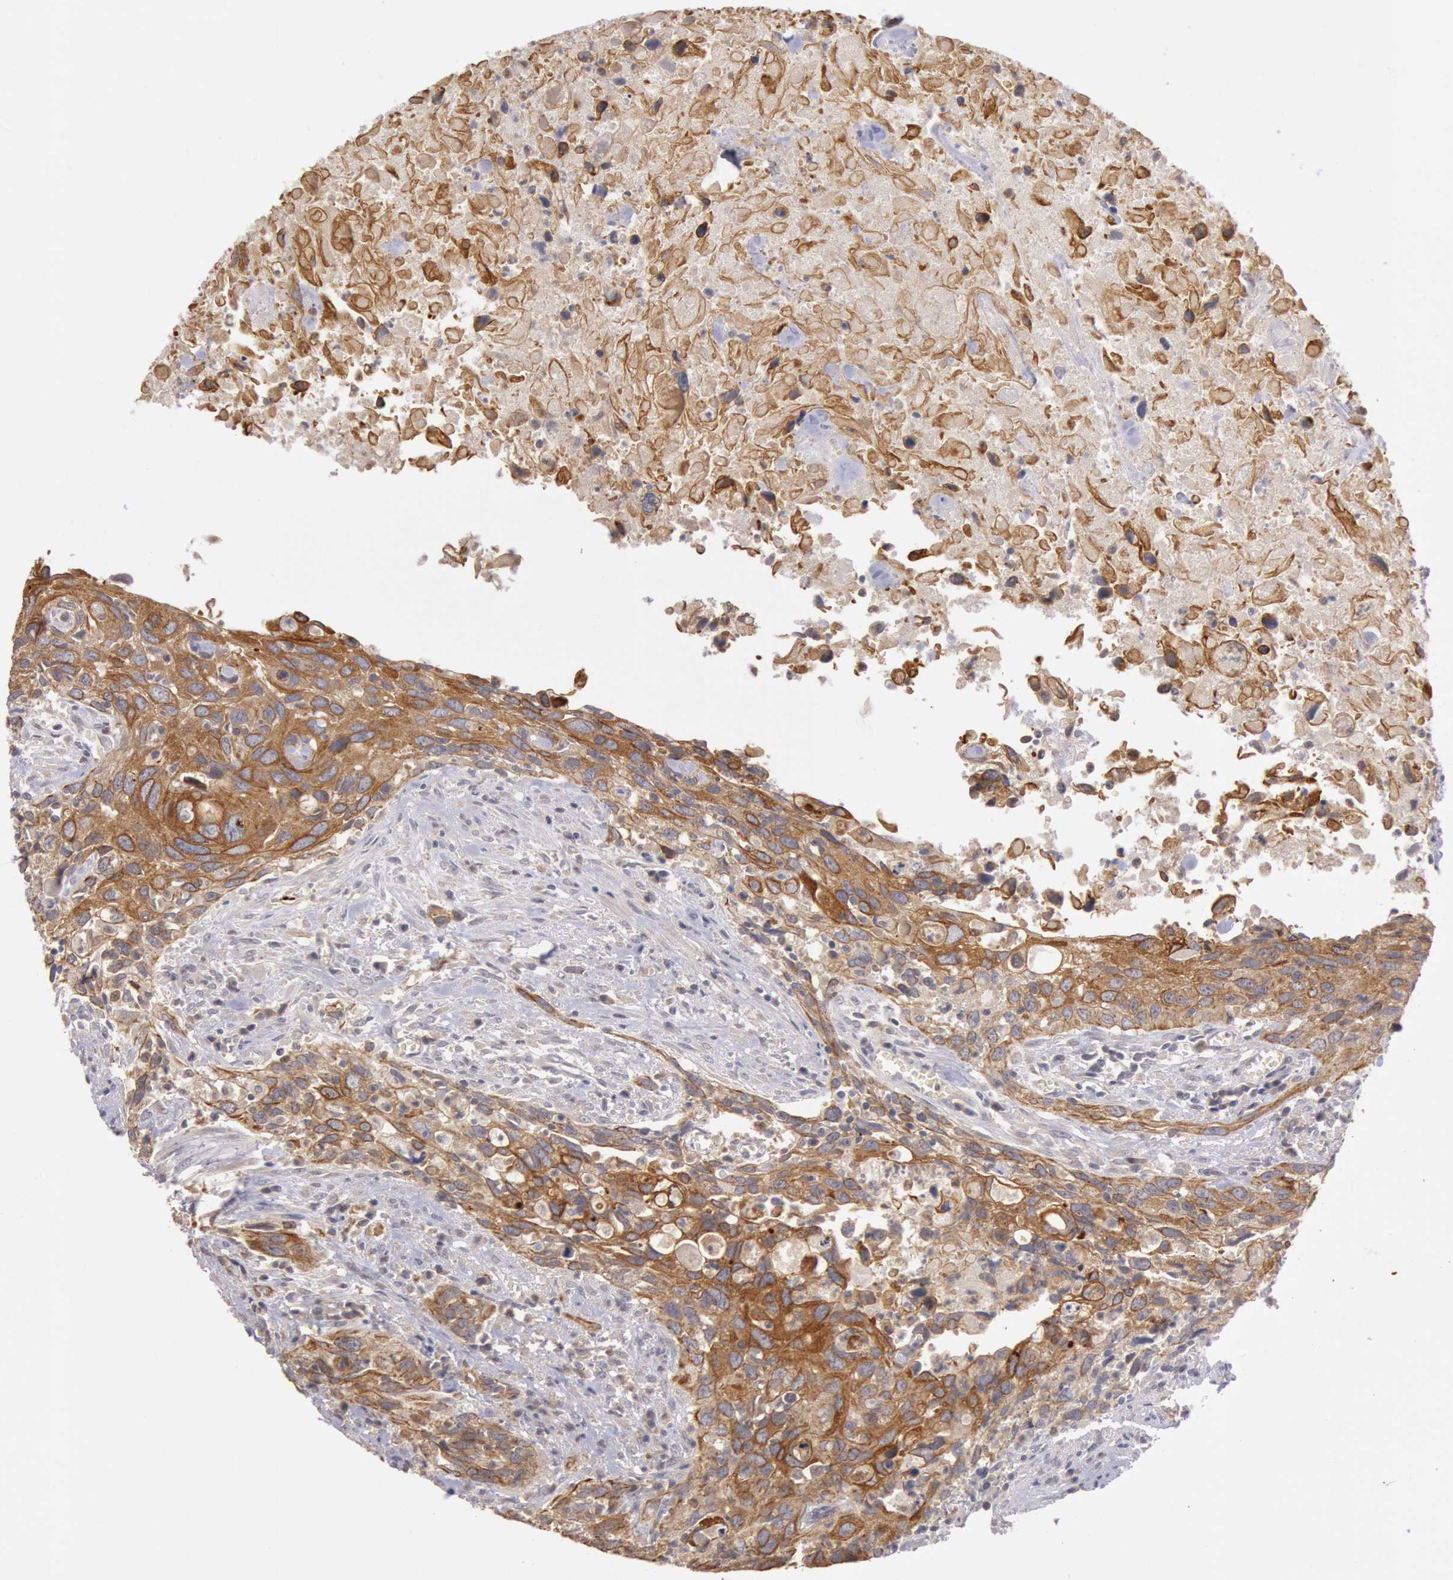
{"staining": {"intensity": "strong", "quantity": ">75%", "location": "cytoplasmic/membranous"}, "tissue": "urothelial cancer", "cell_type": "Tumor cells", "image_type": "cancer", "snomed": [{"axis": "morphology", "description": "Urothelial carcinoma, High grade"}, {"axis": "topography", "description": "Urinary bladder"}], "caption": "Immunohistochemistry (IHC) micrograph of human urothelial cancer stained for a protein (brown), which reveals high levels of strong cytoplasmic/membranous expression in about >75% of tumor cells.", "gene": "PLA2G6", "patient": {"sex": "male", "age": 71}}